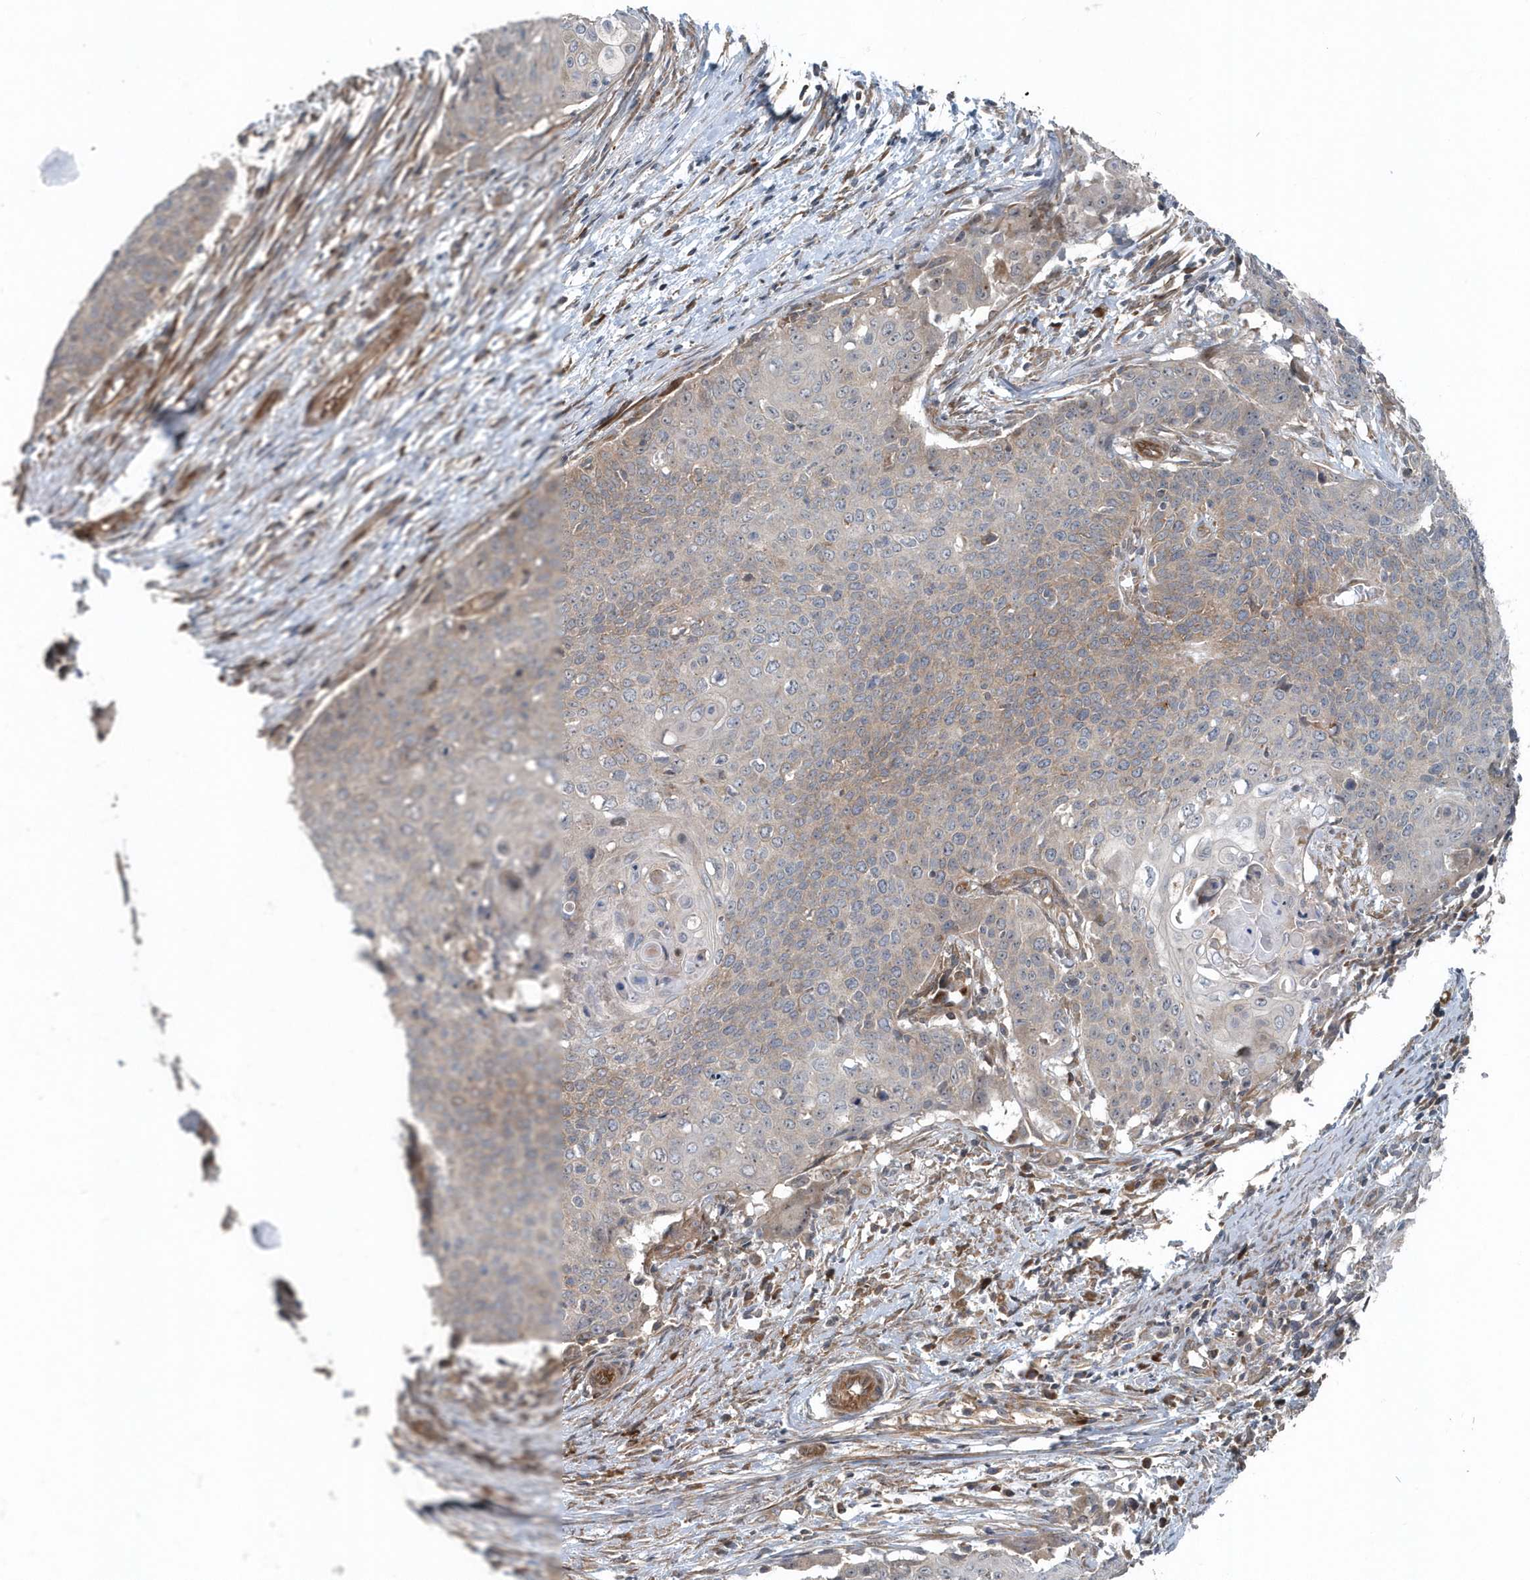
{"staining": {"intensity": "weak", "quantity": "<25%", "location": "cytoplasmic/membranous"}, "tissue": "cervical cancer", "cell_type": "Tumor cells", "image_type": "cancer", "snomed": [{"axis": "morphology", "description": "Squamous cell carcinoma, NOS"}, {"axis": "topography", "description": "Cervix"}], "caption": "The immunohistochemistry (IHC) histopathology image has no significant positivity in tumor cells of squamous cell carcinoma (cervical) tissue.", "gene": "MCC", "patient": {"sex": "female", "age": 39}}